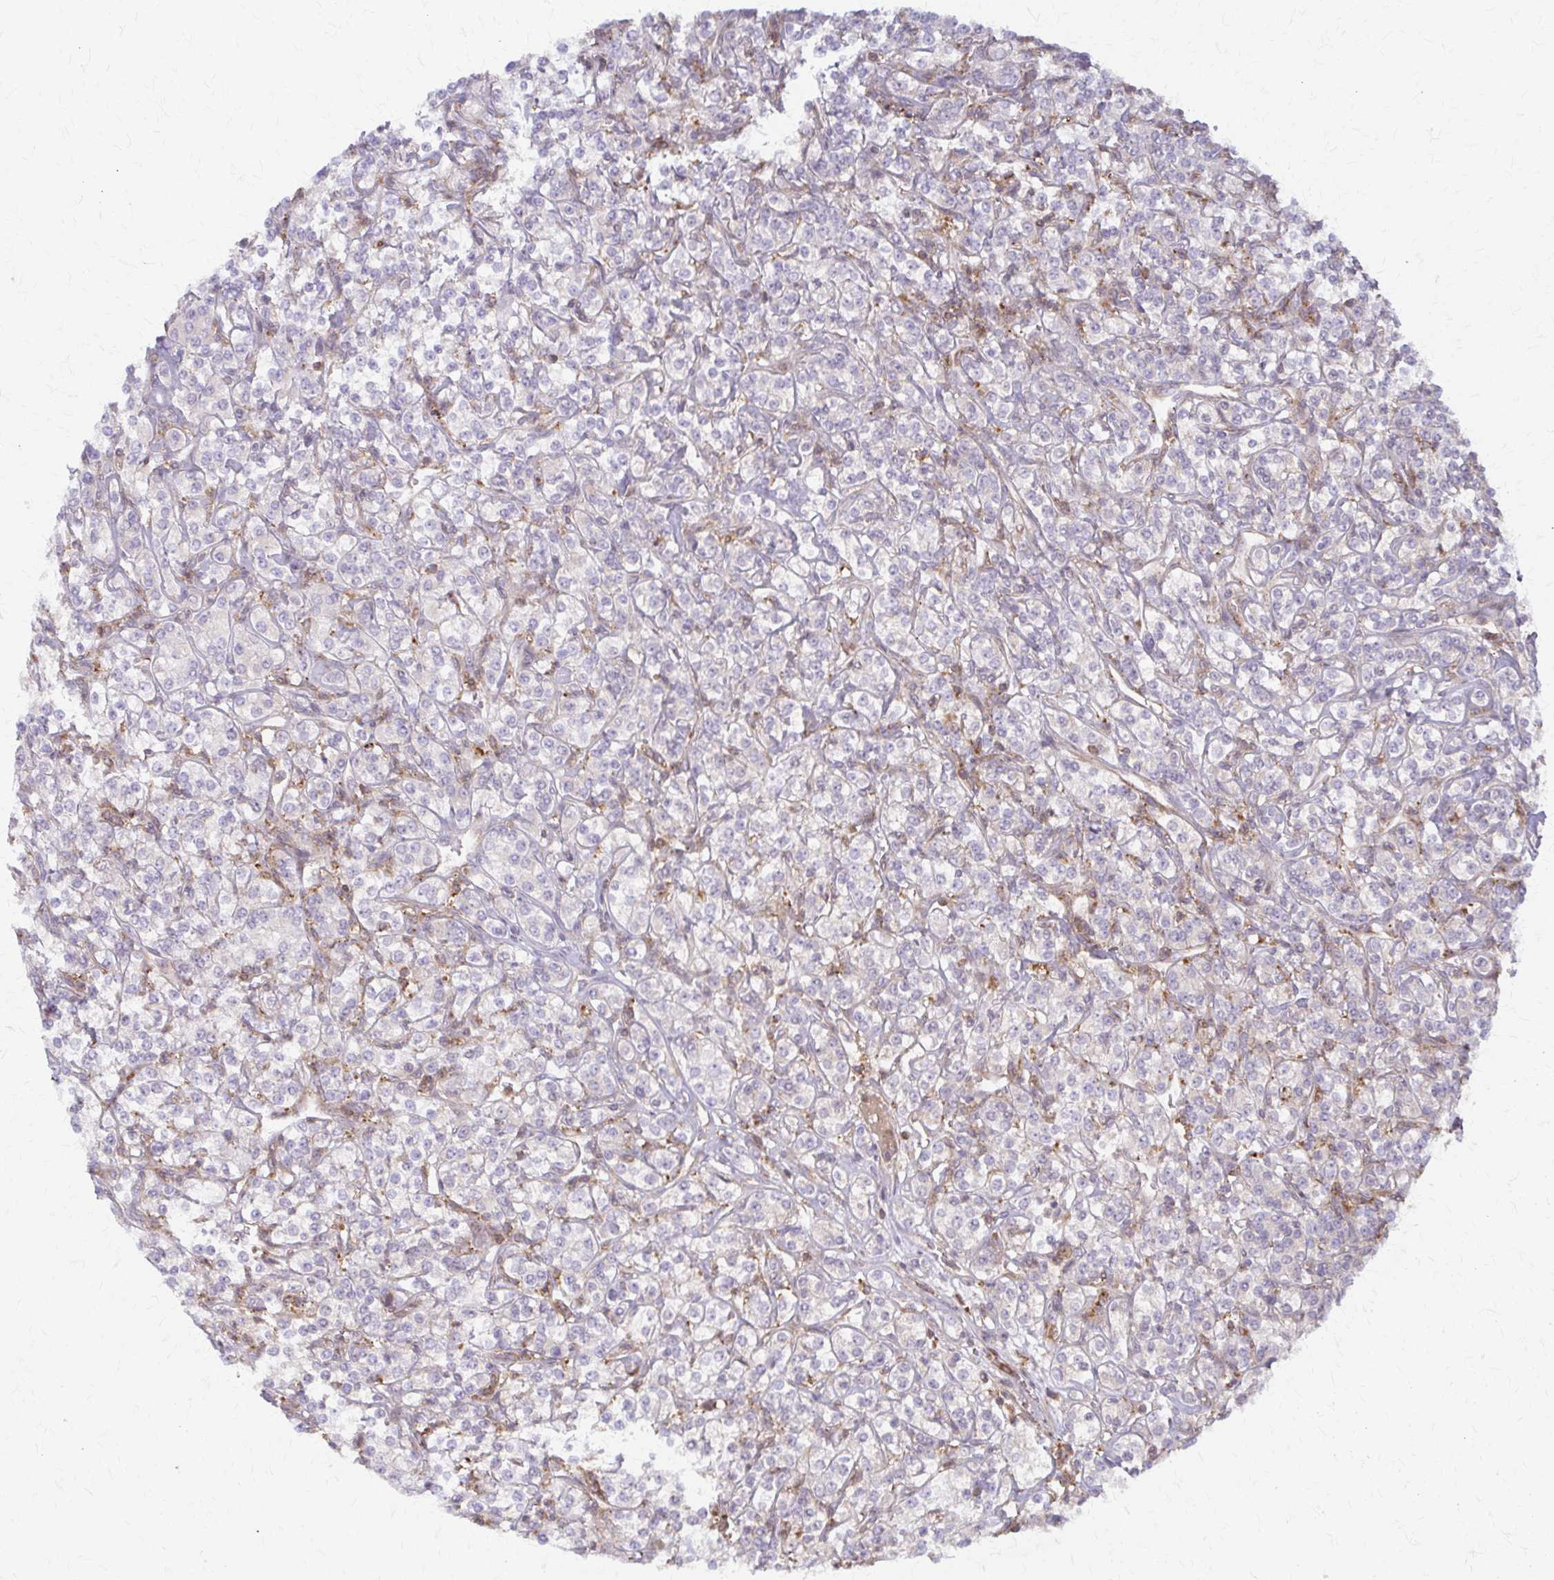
{"staining": {"intensity": "negative", "quantity": "none", "location": "none"}, "tissue": "renal cancer", "cell_type": "Tumor cells", "image_type": "cancer", "snomed": [{"axis": "morphology", "description": "Adenocarcinoma, NOS"}, {"axis": "topography", "description": "Kidney"}], "caption": "Histopathology image shows no protein staining in tumor cells of renal adenocarcinoma tissue.", "gene": "ARHGAP35", "patient": {"sex": "male", "age": 77}}